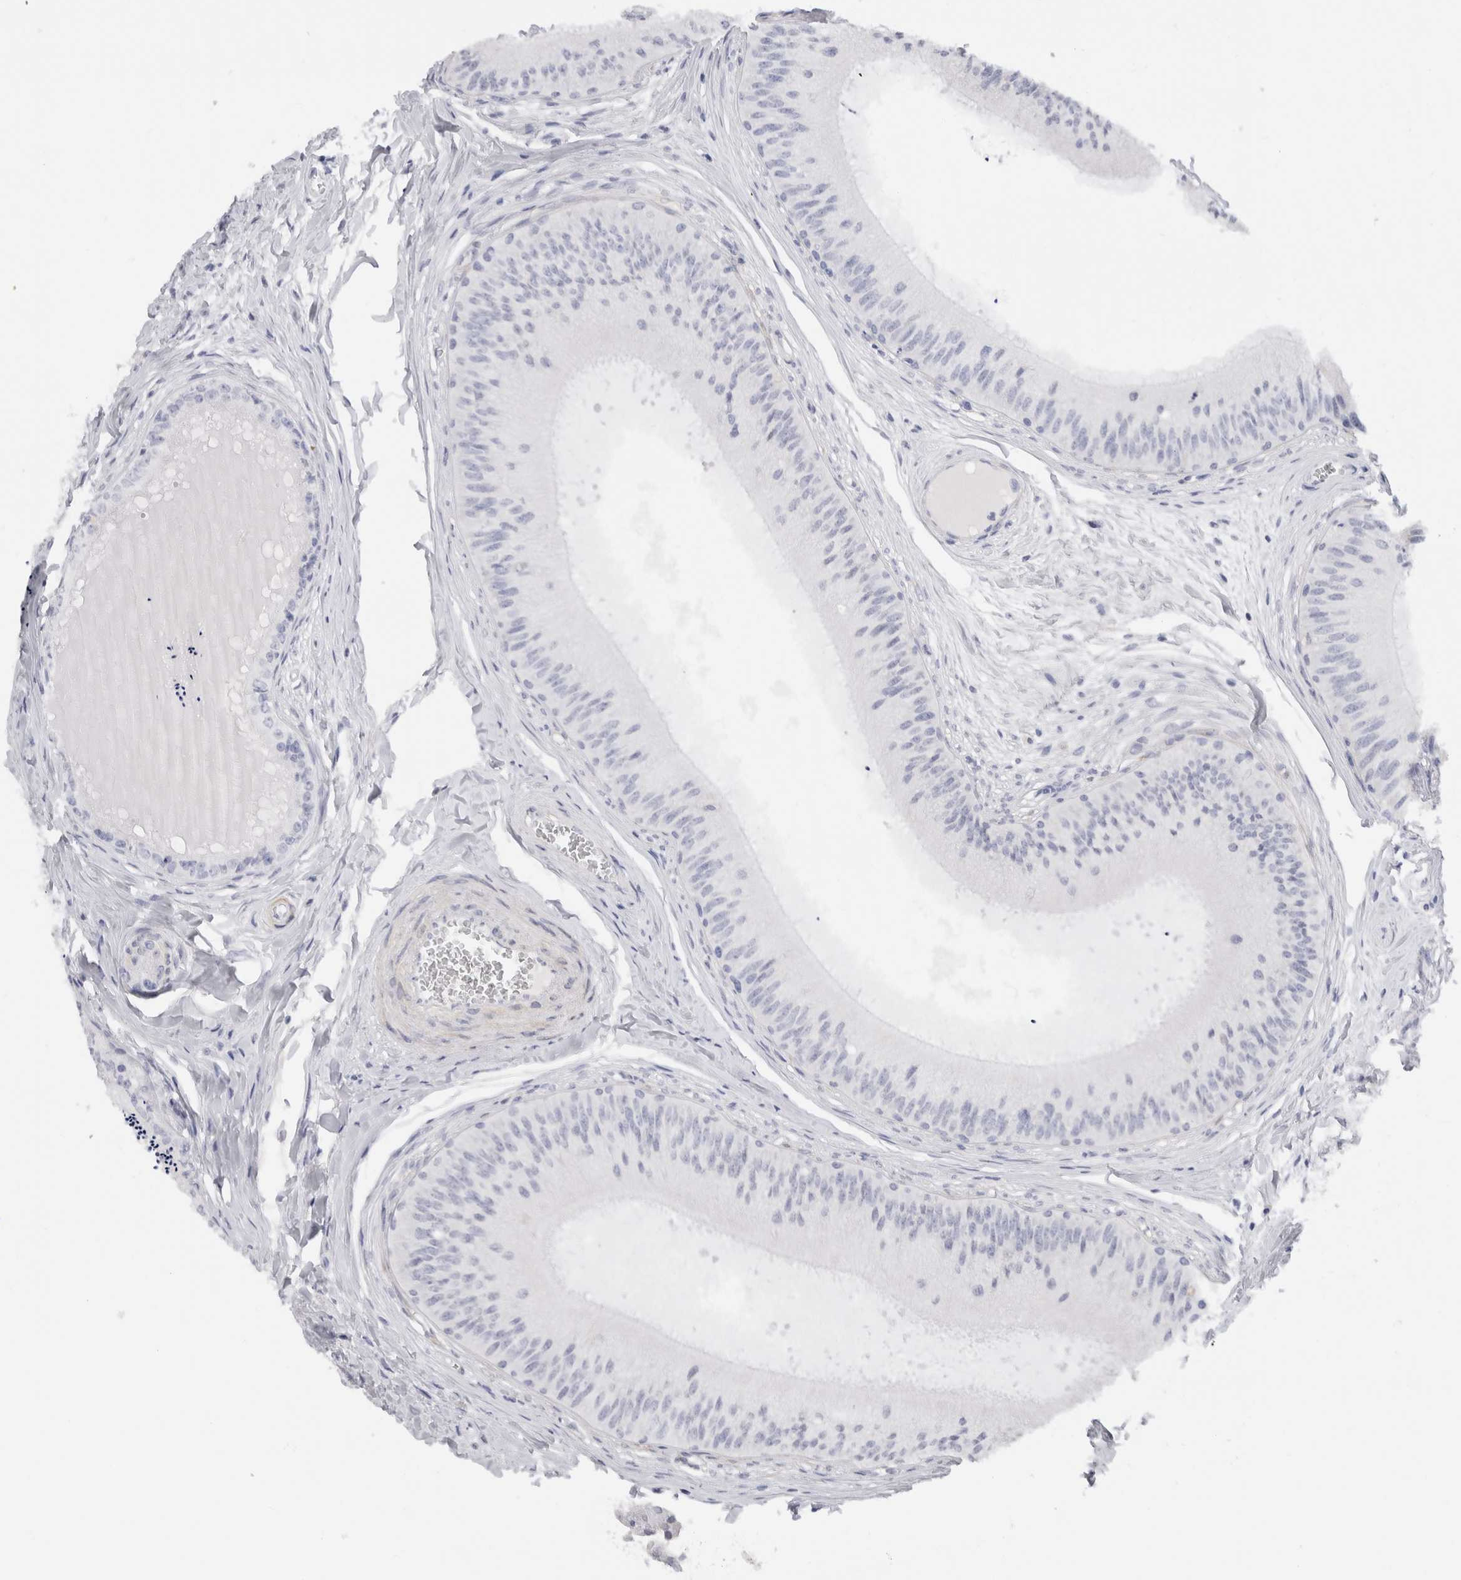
{"staining": {"intensity": "negative", "quantity": "none", "location": "none"}, "tissue": "epididymis", "cell_type": "Glandular cells", "image_type": "normal", "snomed": [{"axis": "morphology", "description": "Normal tissue, NOS"}, {"axis": "topography", "description": "Epididymis"}], "caption": "IHC histopathology image of normal epididymis stained for a protein (brown), which reveals no expression in glandular cells.", "gene": "C9orf50", "patient": {"sex": "male", "age": 31}}